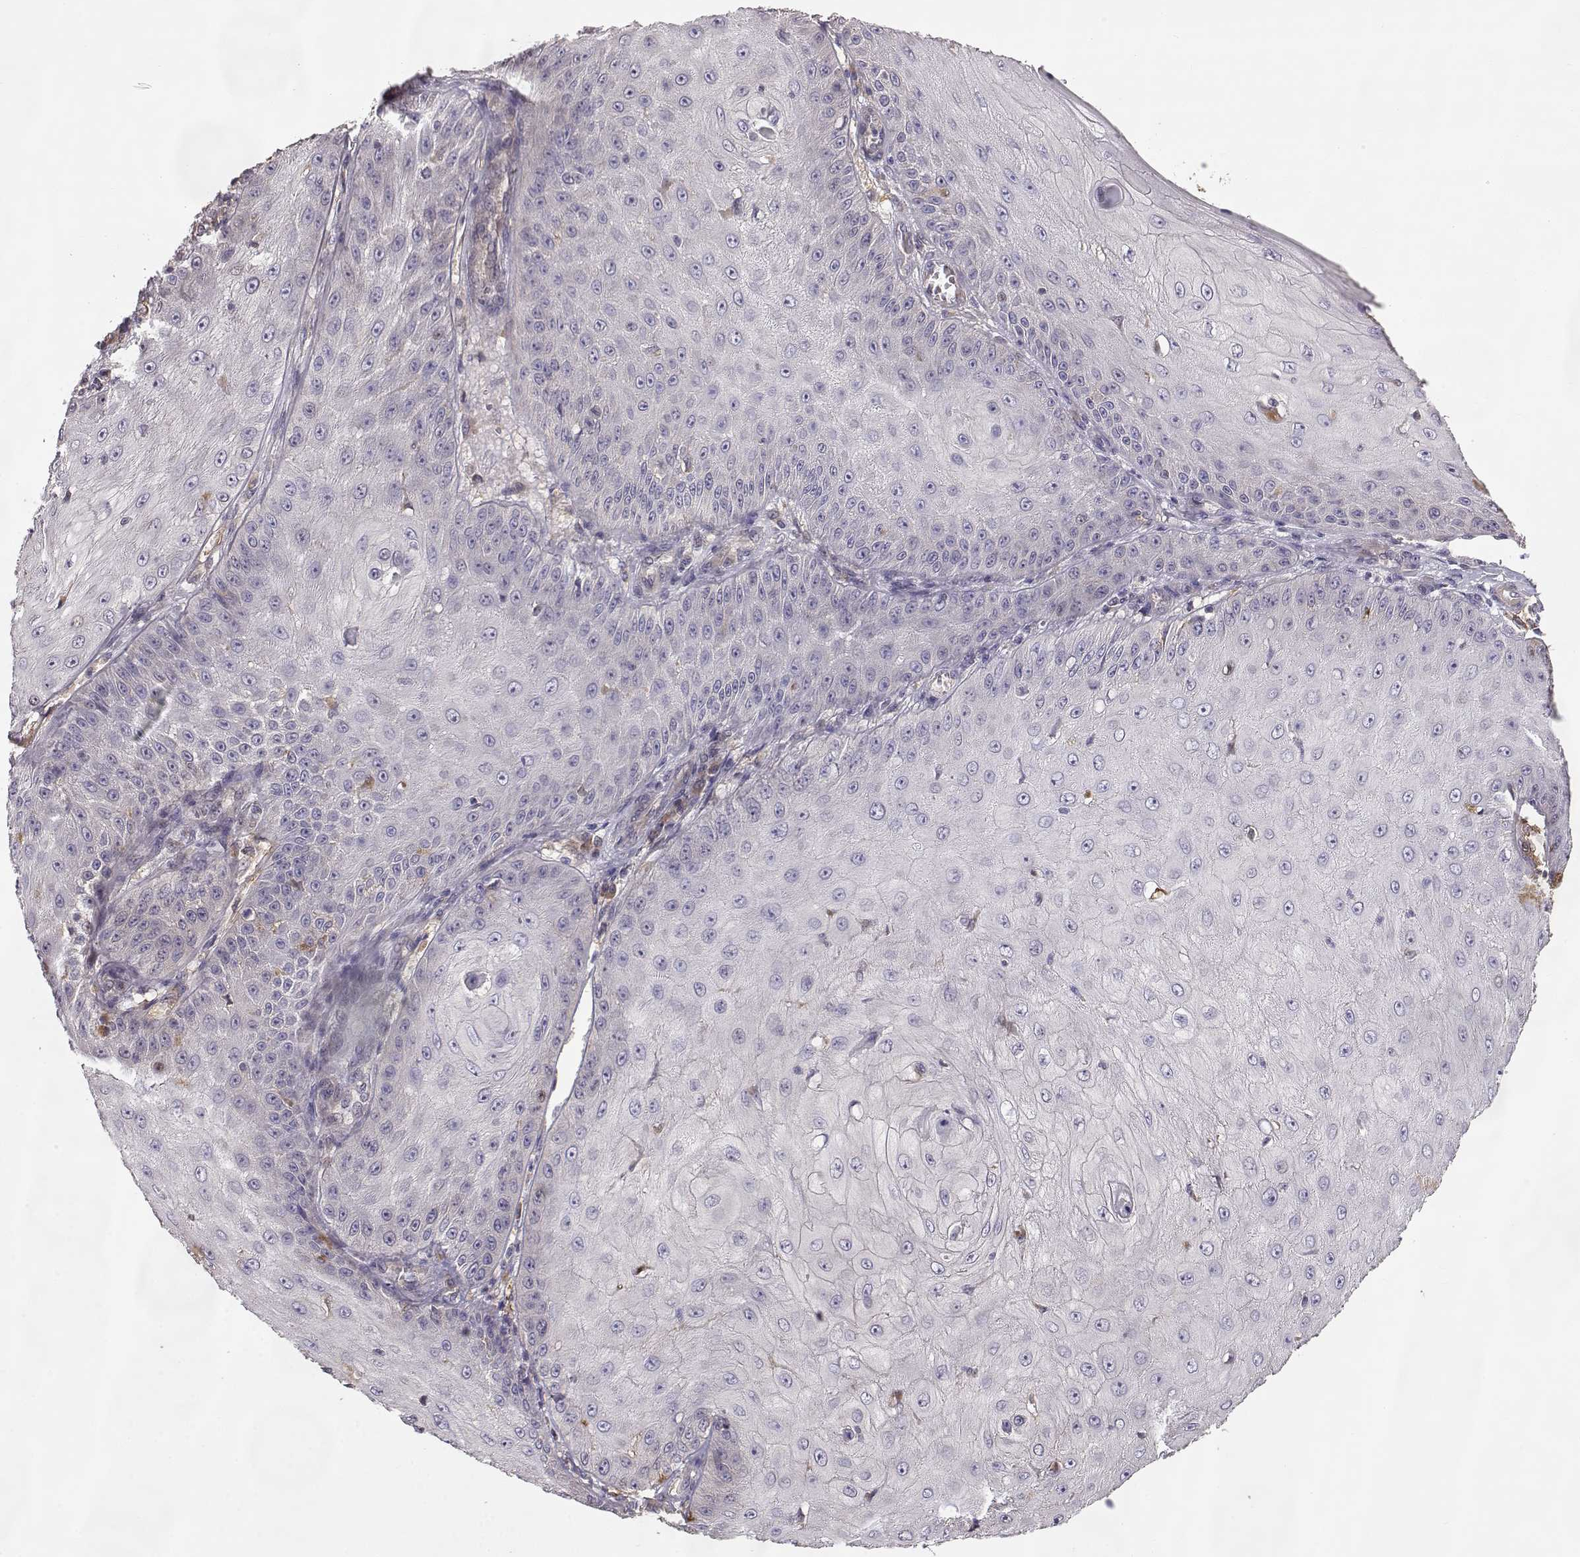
{"staining": {"intensity": "negative", "quantity": "none", "location": "none"}, "tissue": "skin cancer", "cell_type": "Tumor cells", "image_type": "cancer", "snomed": [{"axis": "morphology", "description": "Squamous cell carcinoma, NOS"}, {"axis": "topography", "description": "Skin"}], "caption": "IHC of human skin cancer demonstrates no expression in tumor cells. The staining is performed using DAB brown chromogen with nuclei counter-stained in using hematoxylin.", "gene": "CRIM1", "patient": {"sex": "male", "age": 70}}